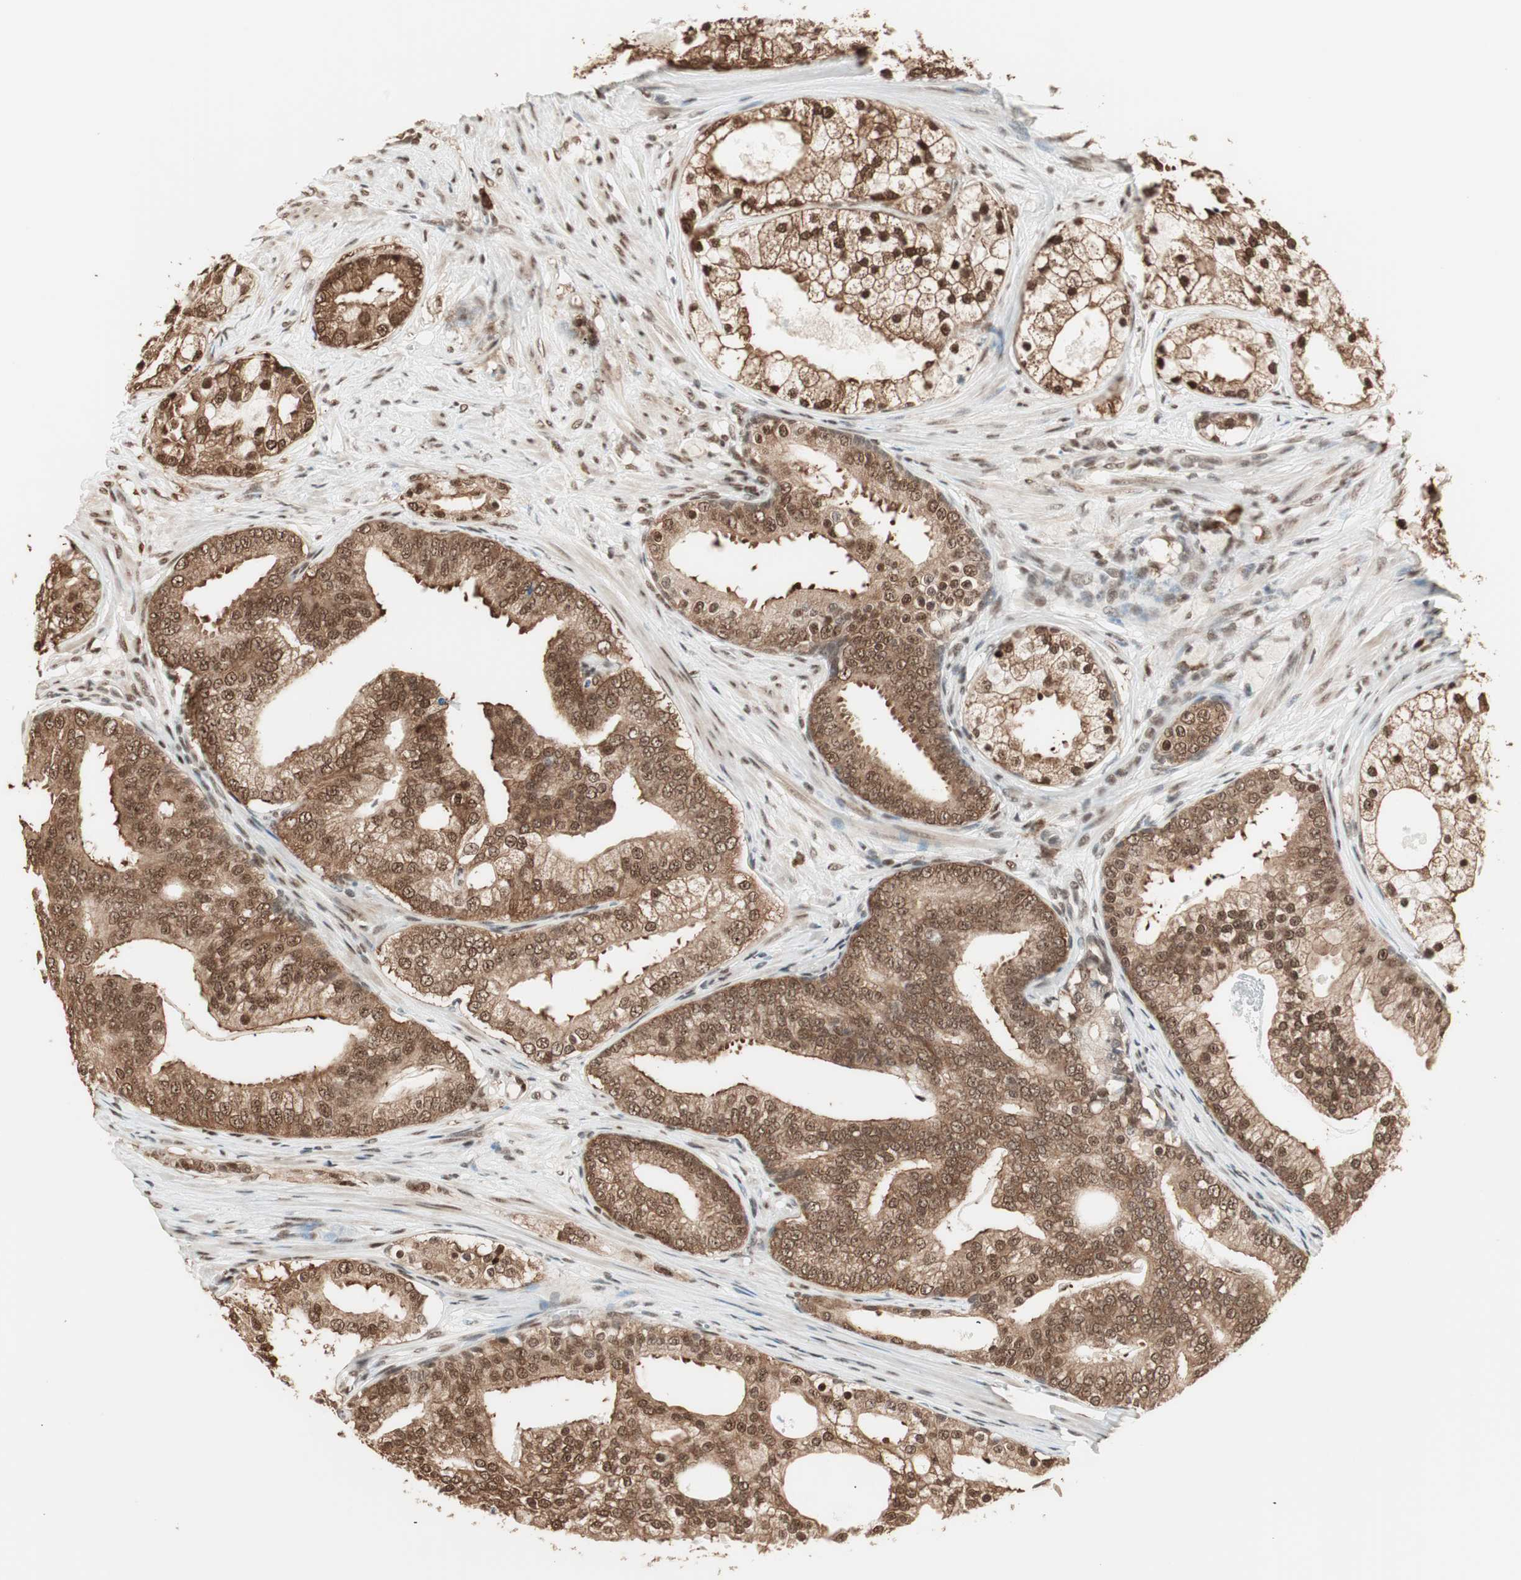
{"staining": {"intensity": "strong", "quantity": ">75%", "location": "cytoplasmic/membranous,nuclear"}, "tissue": "prostate cancer", "cell_type": "Tumor cells", "image_type": "cancer", "snomed": [{"axis": "morphology", "description": "Adenocarcinoma, Low grade"}, {"axis": "topography", "description": "Prostate"}], "caption": "This micrograph demonstrates immunohistochemistry (IHC) staining of human prostate cancer, with high strong cytoplasmic/membranous and nuclear expression in approximately >75% of tumor cells.", "gene": "SMARCE1", "patient": {"sex": "male", "age": 58}}